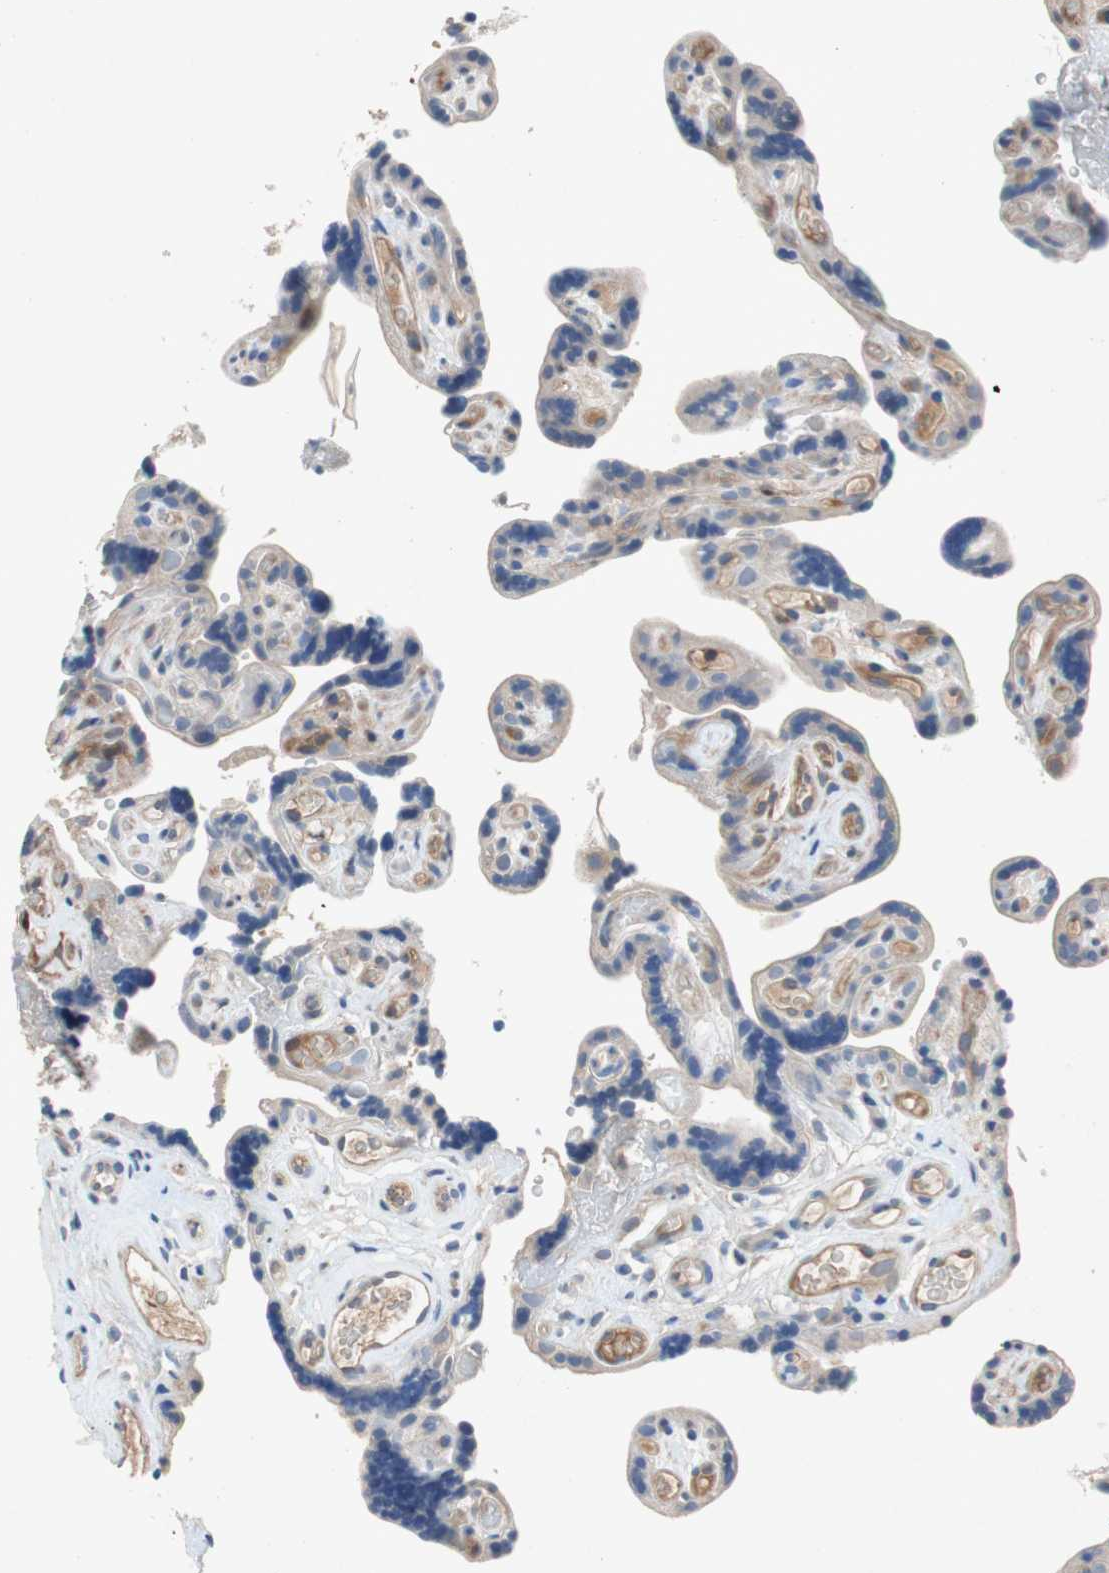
{"staining": {"intensity": "negative", "quantity": "none", "location": "none"}, "tissue": "placenta", "cell_type": "Decidual cells", "image_type": "normal", "snomed": [{"axis": "morphology", "description": "Normal tissue, NOS"}, {"axis": "topography", "description": "Placenta"}], "caption": "IHC histopathology image of benign placenta: placenta stained with DAB (3,3'-diaminobenzidine) exhibits no significant protein expression in decidual cells.", "gene": "RELB", "patient": {"sex": "female", "age": 30}}